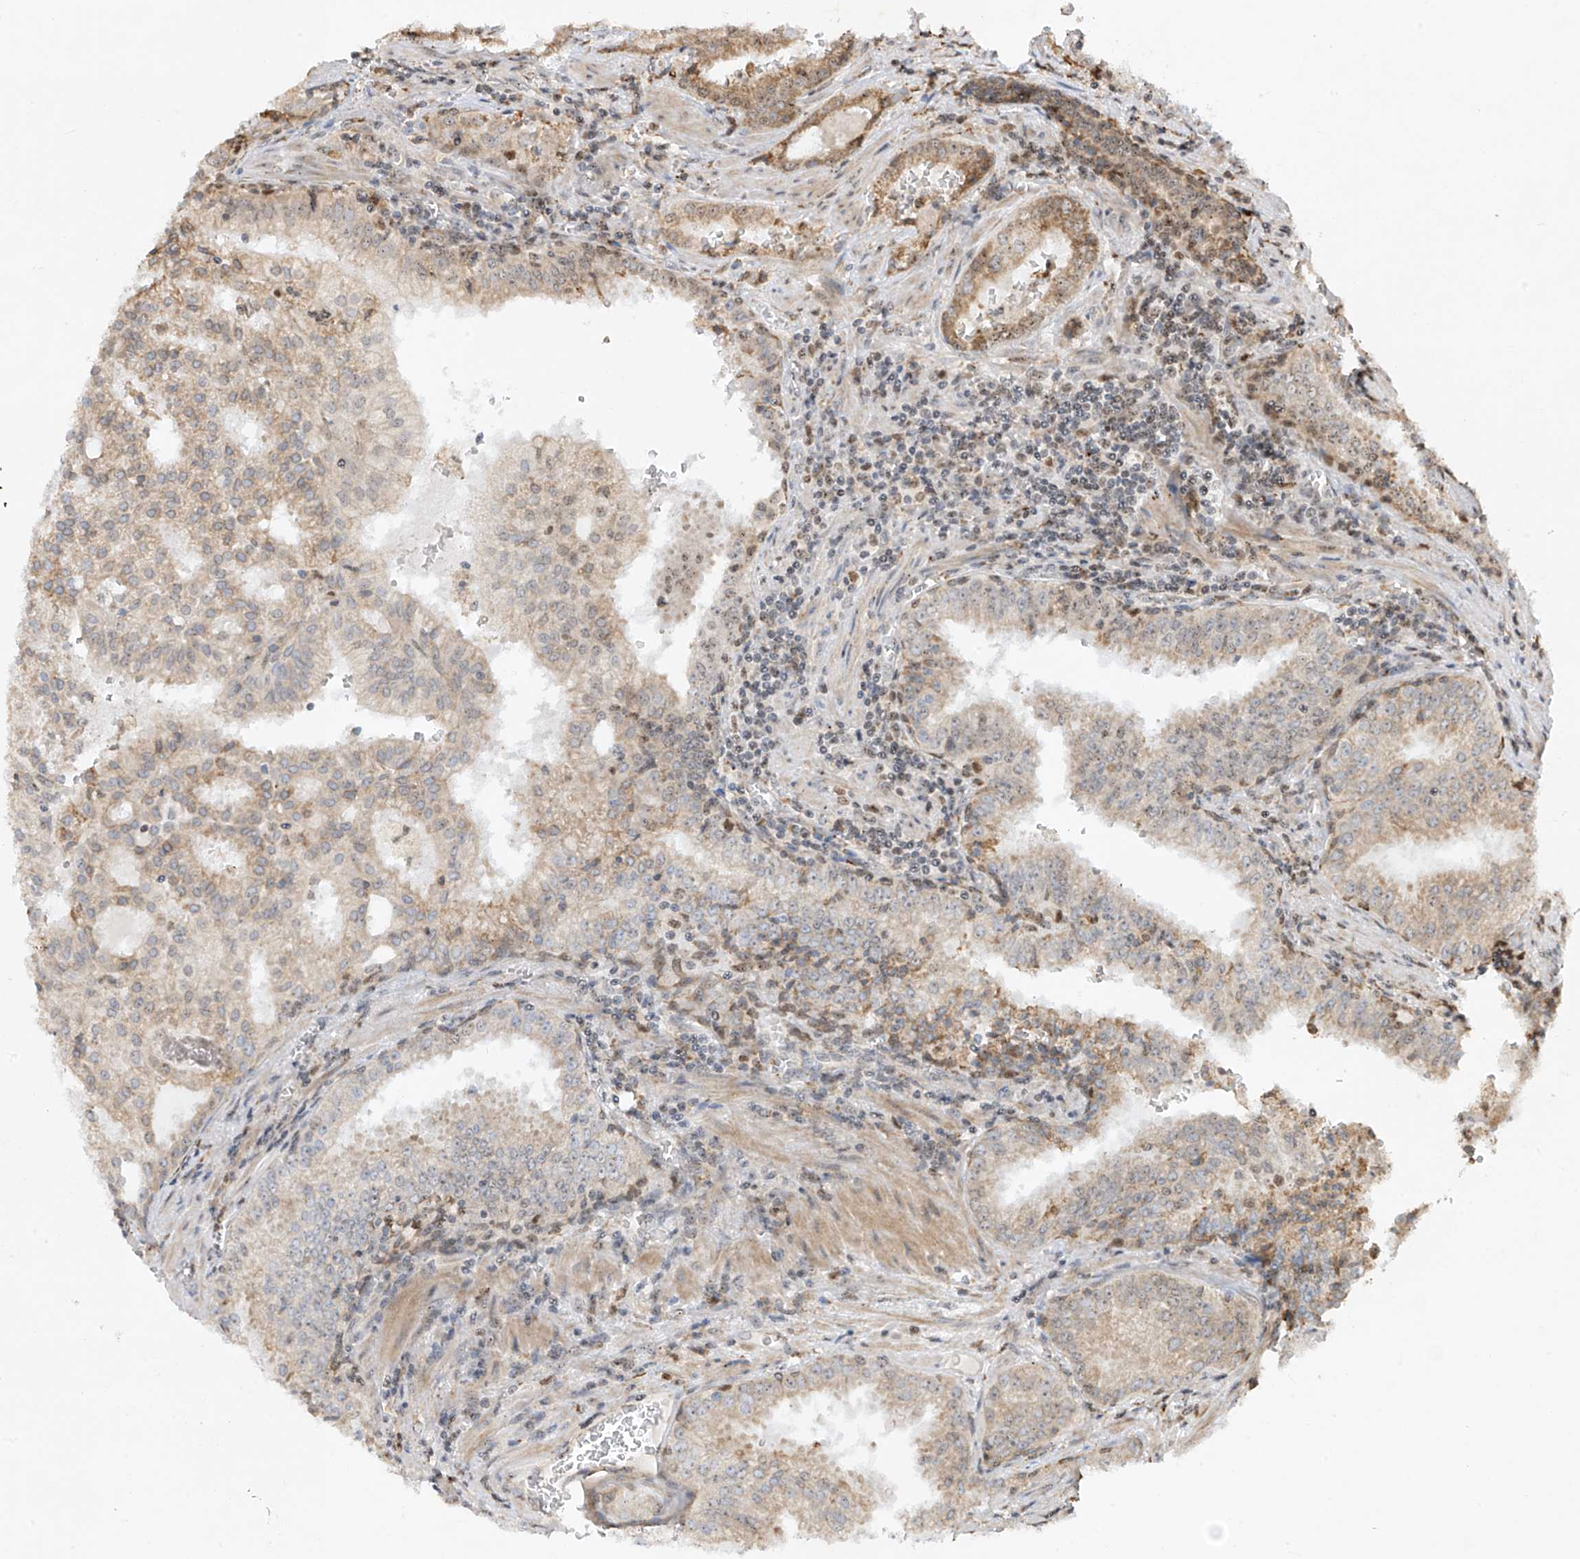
{"staining": {"intensity": "weak", "quantity": "25%-75%", "location": "cytoplasmic/membranous"}, "tissue": "prostate cancer", "cell_type": "Tumor cells", "image_type": "cancer", "snomed": [{"axis": "morphology", "description": "Adenocarcinoma, High grade"}, {"axis": "topography", "description": "Prostate"}], "caption": "Protein analysis of prostate high-grade adenocarcinoma tissue reveals weak cytoplasmic/membranous expression in about 25%-75% of tumor cells. (DAB (3,3'-diaminobenzidine) = brown stain, brightfield microscopy at high magnification).", "gene": "ZBTB8A", "patient": {"sex": "male", "age": 68}}